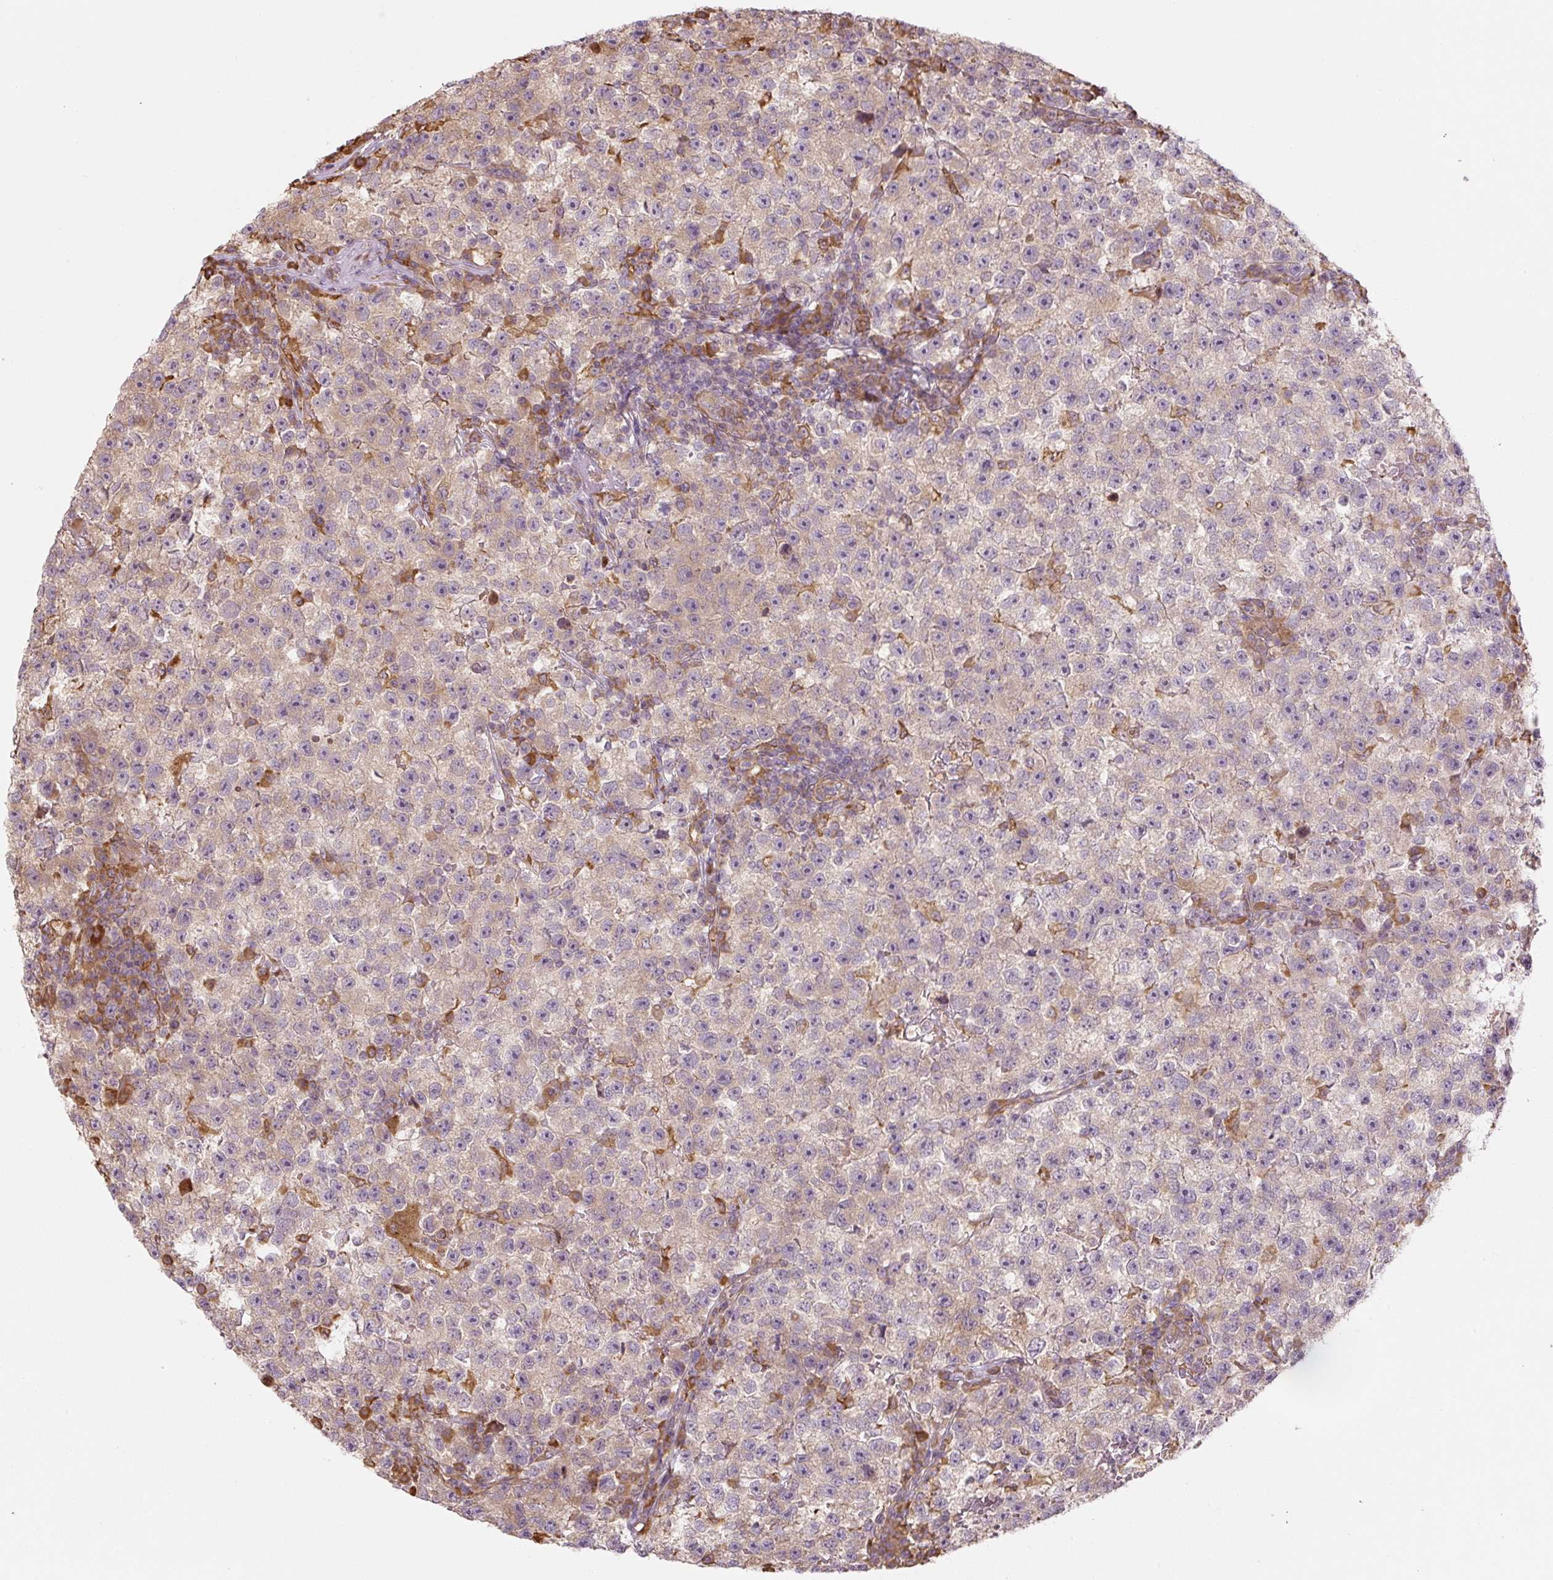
{"staining": {"intensity": "weak", "quantity": "25%-75%", "location": "cytoplasmic/membranous"}, "tissue": "testis cancer", "cell_type": "Tumor cells", "image_type": "cancer", "snomed": [{"axis": "morphology", "description": "Seminoma, NOS"}, {"axis": "topography", "description": "Testis"}], "caption": "The micrograph exhibits staining of testis cancer (seminoma), revealing weak cytoplasmic/membranous protein staining (brown color) within tumor cells. (DAB IHC with brightfield microscopy, high magnification).", "gene": "RASA1", "patient": {"sex": "male", "age": 22}}